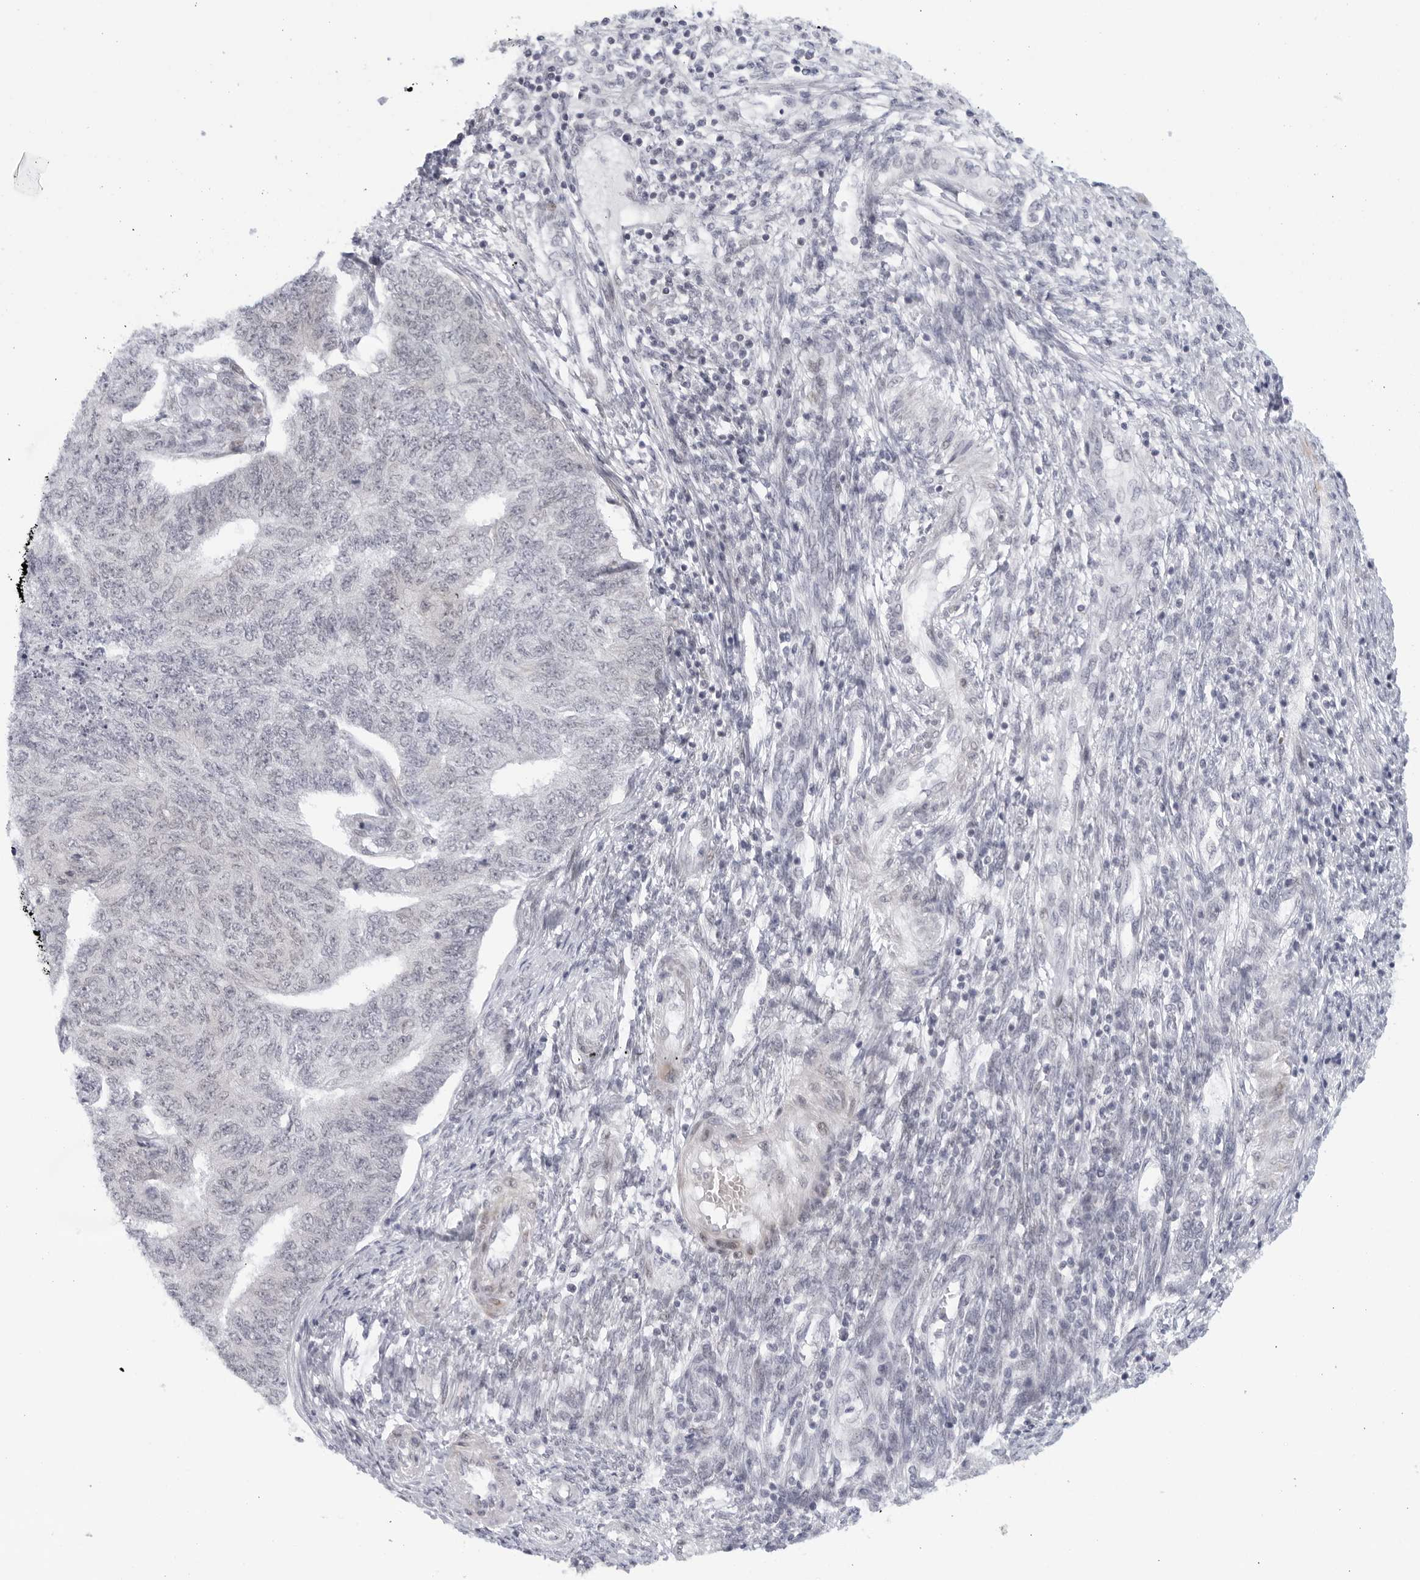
{"staining": {"intensity": "negative", "quantity": "none", "location": "none"}, "tissue": "endometrial cancer", "cell_type": "Tumor cells", "image_type": "cancer", "snomed": [{"axis": "morphology", "description": "Adenocarcinoma, NOS"}, {"axis": "topography", "description": "Endometrium"}], "caption": "Adenocarcinoma (endometrial) was stained to show a protein in brown. There is no significant expression in tumor cells.", "gene": "WDTC1", "patient": {"sex": "female", "age": 32}}